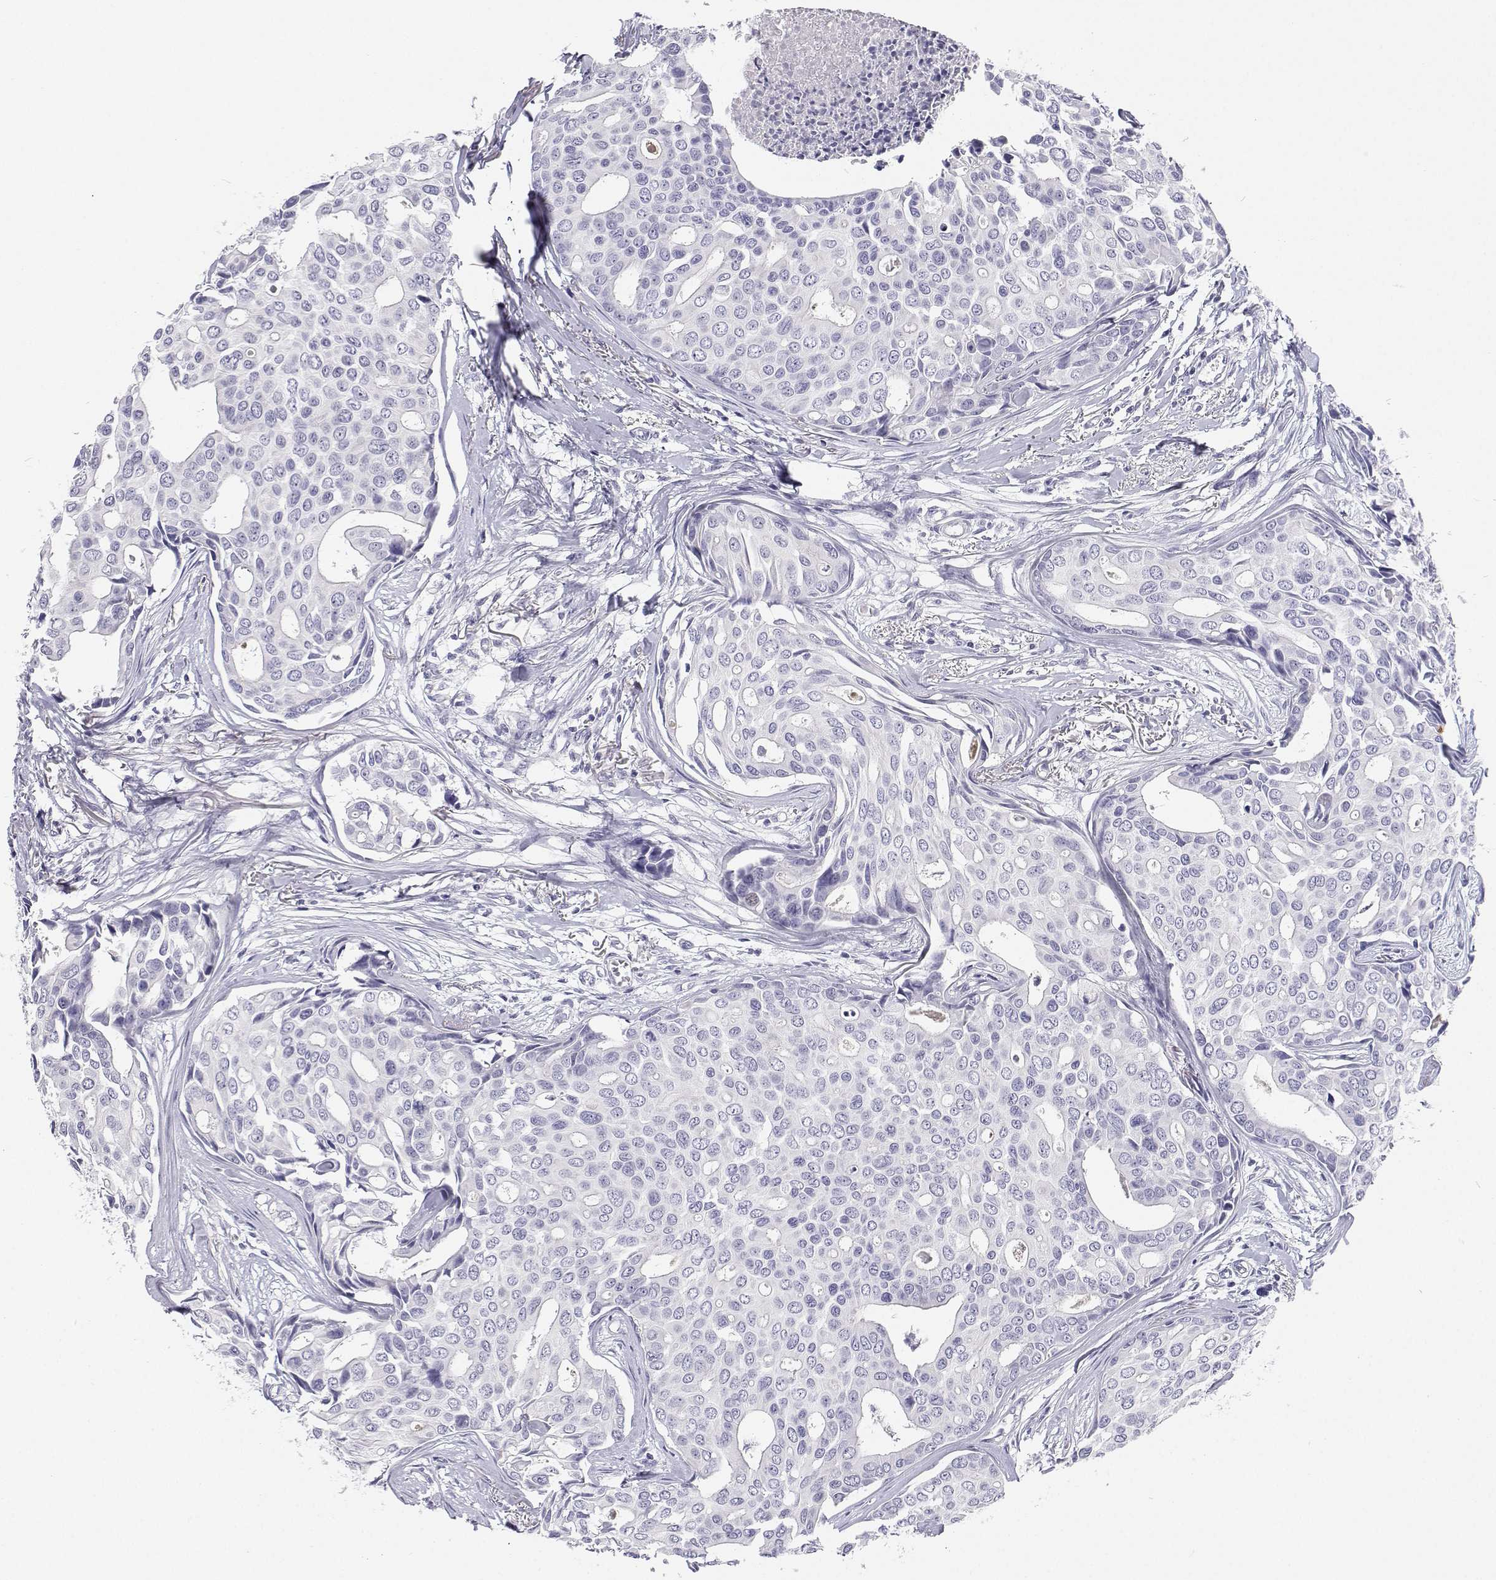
{"staining": {"intensity": "negative", "quantity": "none", "location": "none"}, "tissue": "breast cancer", "cell_type": "Tumor cells", "image_type": "cancer", "snomed": [{"axis": "morphology", "description": "Duct carcinoma"}, {"axis": "topography", "description": "Breast"}], "caption": "Photomicrograph shows no protein expression in tumor cells of breast invasive ductal carcinoma tissue.", "gene": "BHMT", "patient": {"sex": "female", "age": 54}}